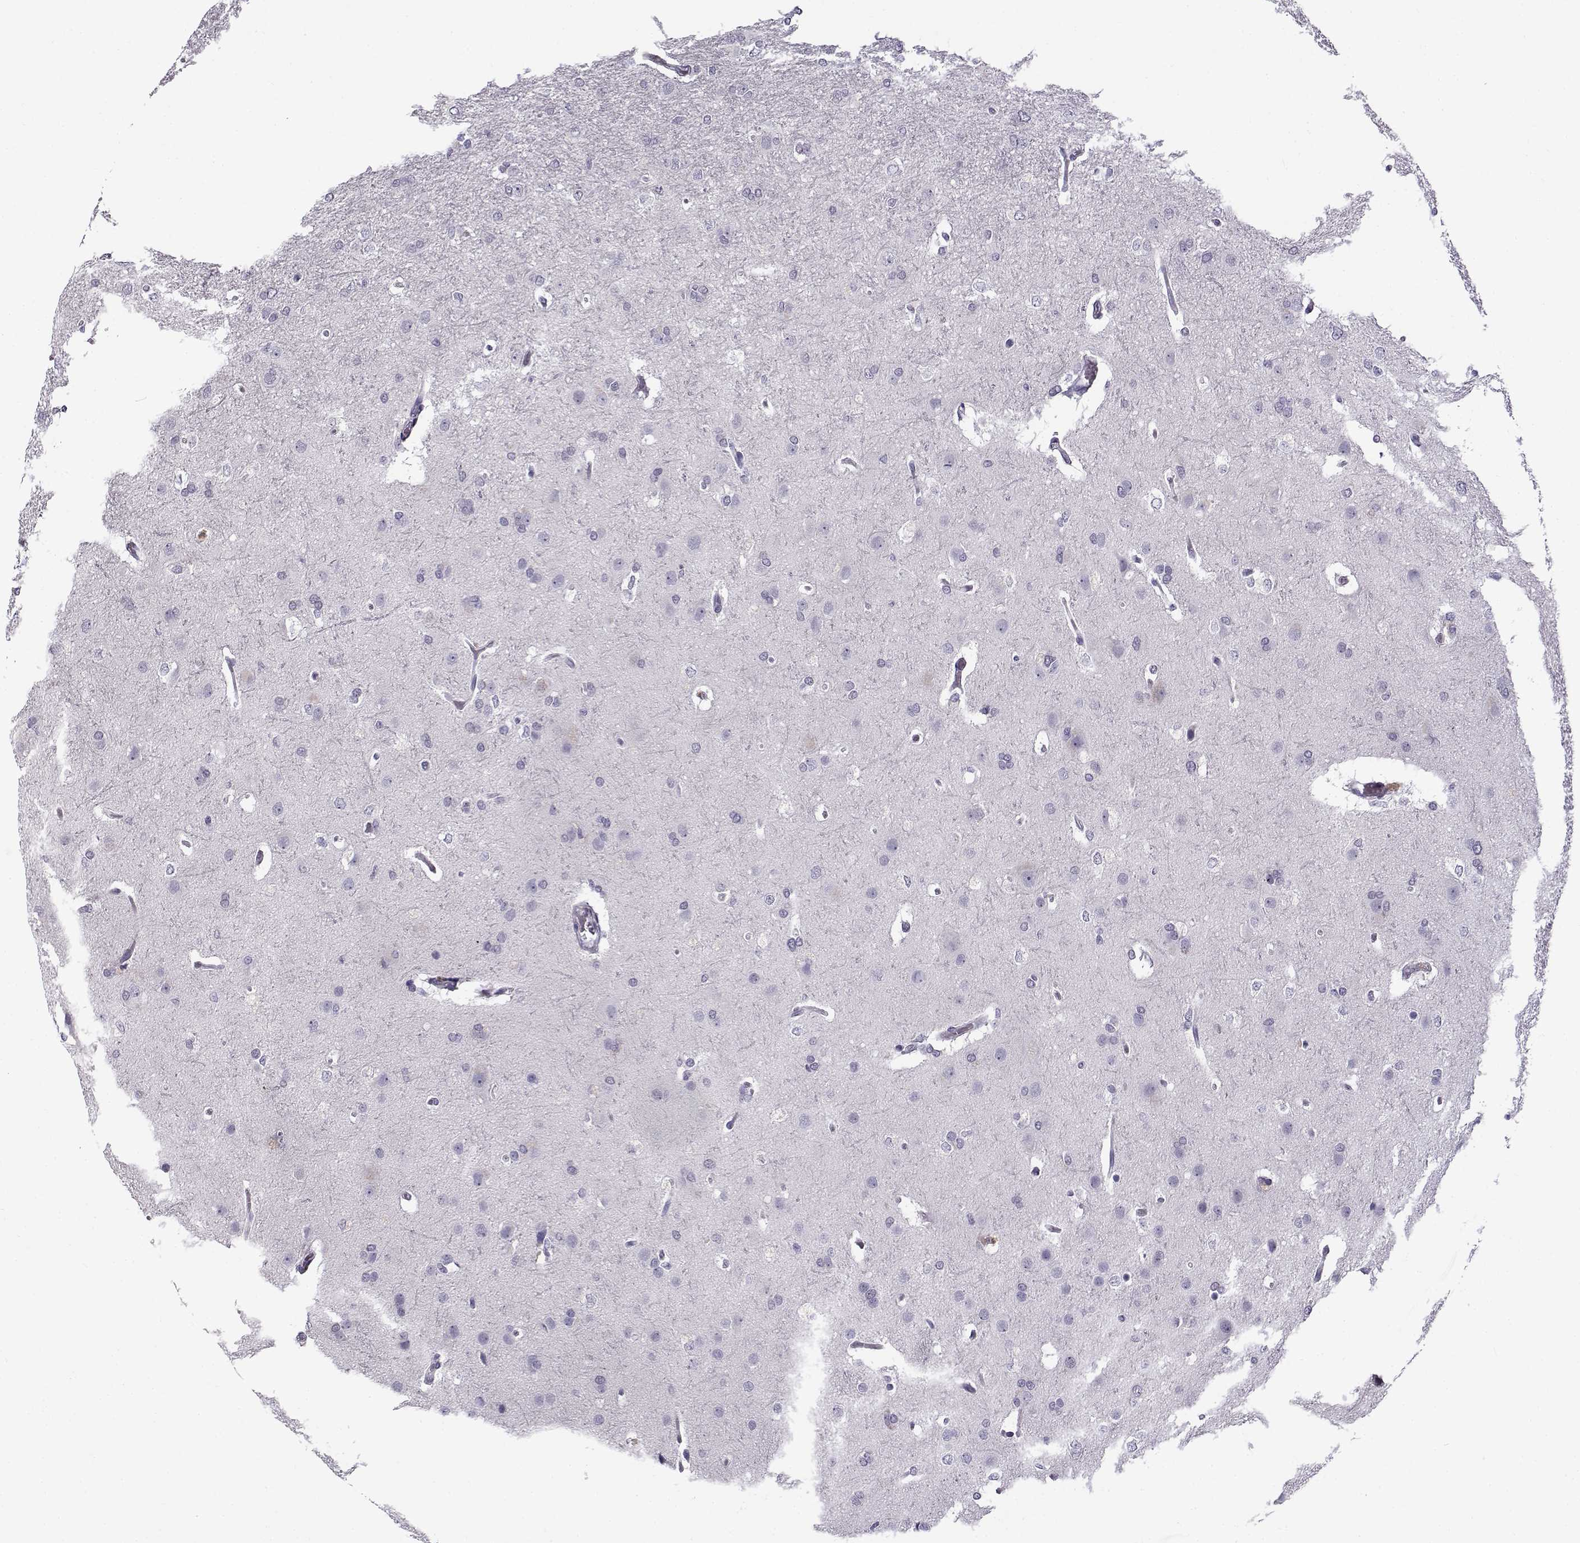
{"staining": {"intensity": "negative", "quantity": "none", "location": "none"}, "tissue": "glioma", "cell_type": "Tumor cells", "image_type": "cancer", "snomed": [{"axis": "morphology", "description": "Glioma, malignant, High grade"}, {"axis": "topography", "description": "Brain"}], "caption": "Tumor cells are negative for protein expression in human malignant high-grade glioma. (DAB (3,3'-diaminobenzidine) IHC with hematoxylin counter stain).", "gene": "TEX55", "patient": {"sex": "male", "age": 68}}